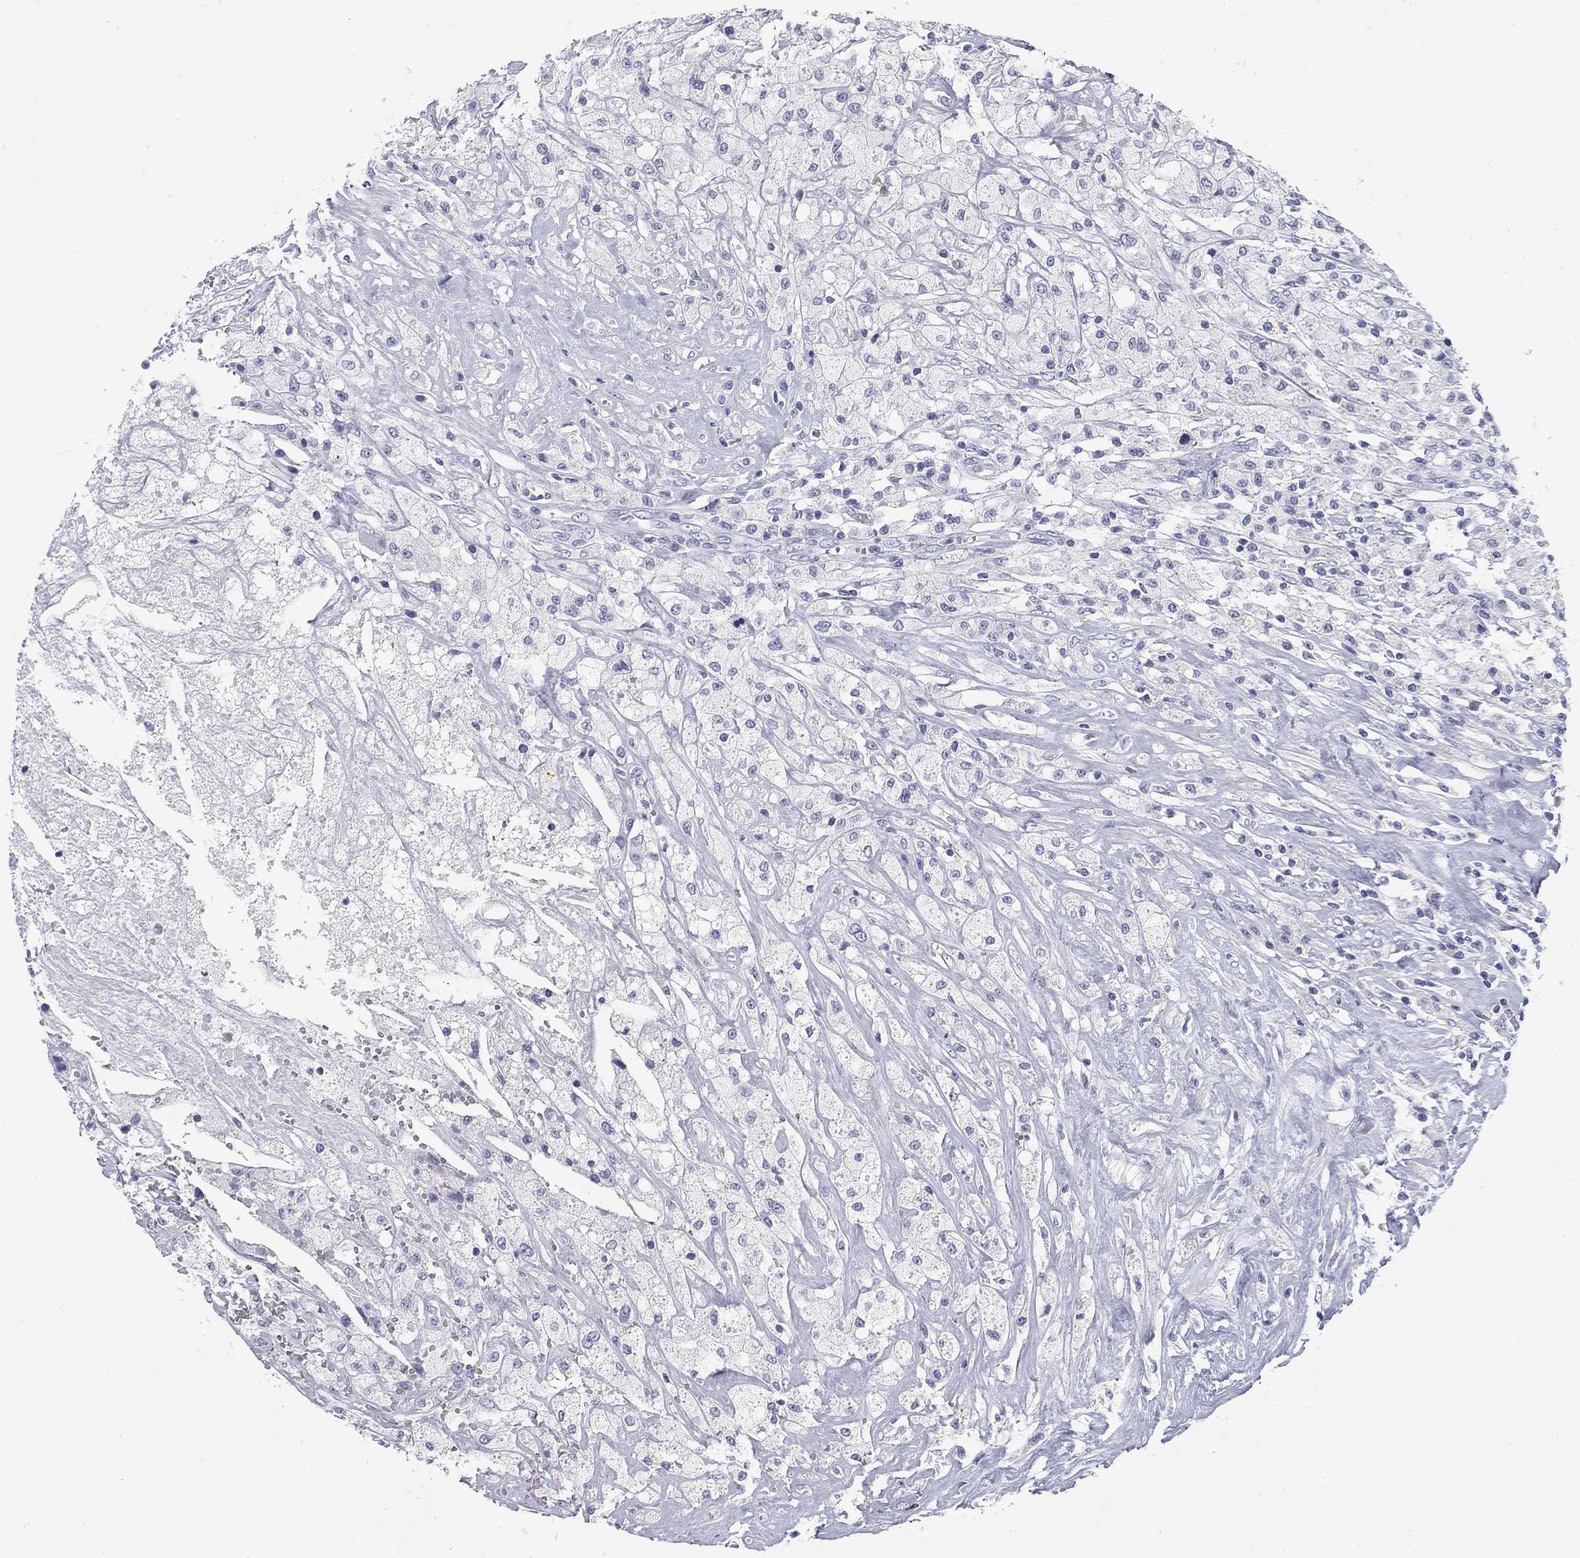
{"staining": {"intensity": "negative", "quantity": "none", "location": "none"}, "tissue": "testis cancer", "cell_type": "Tumor cells", "image_type": "cancer", "snomed": [{"axis": "morphology", "description": "Necrosis, NOS"}, {"axis": "morphology", "description": "Carcinoma, Embryonal, NOS"}, {"axis": "topography", "description": "Testis"}], "caption": "Histopathology image shows no protein positivity in tumor cells of testis embryonal carcinoma tissue.", "gene": "CD79B", "patient": {"sex": "male", "age": 19}}